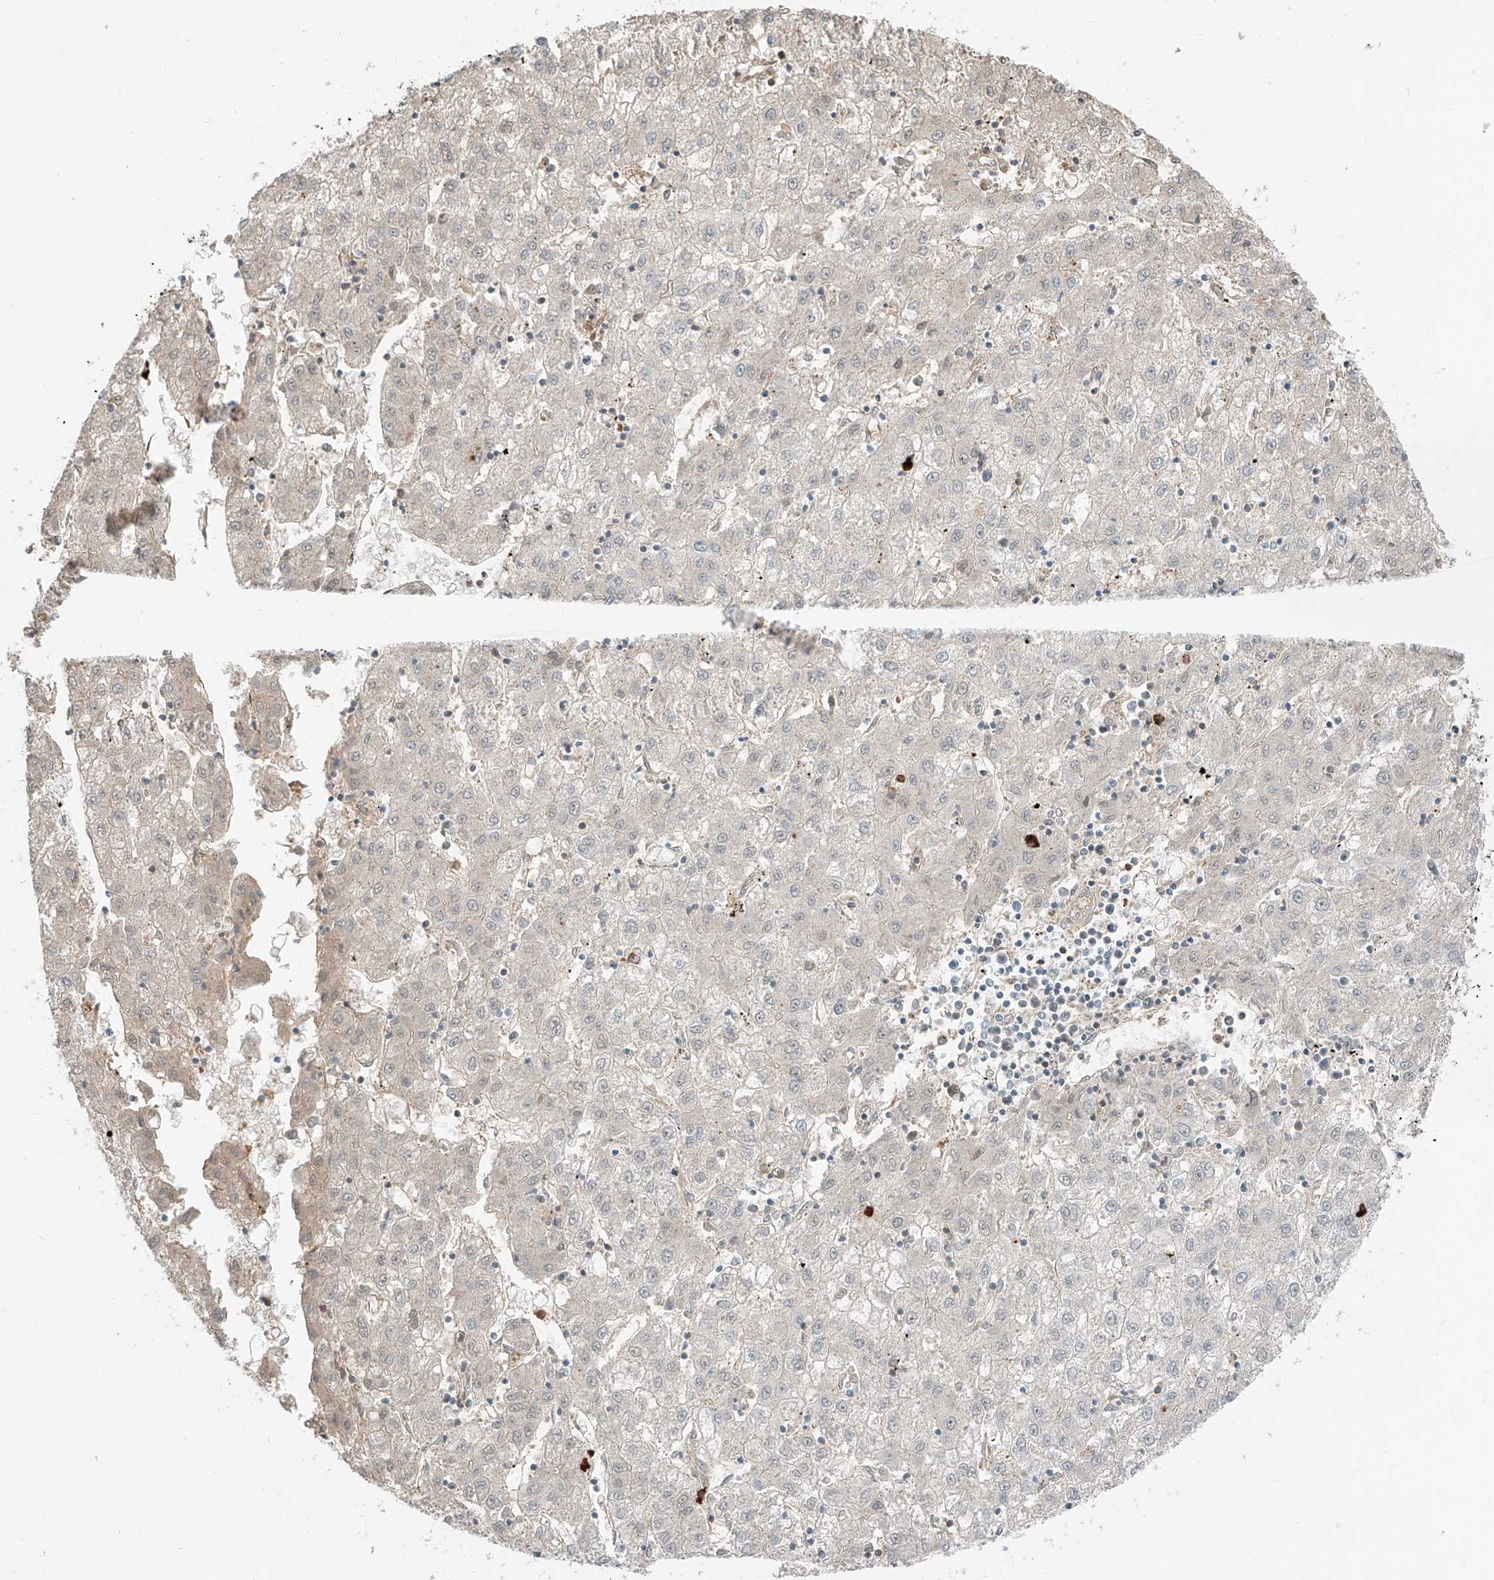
{"staining": {"intensity": "negative", "quantity": "none", "location": "none"}, "tissue": "liver cancer", "cell_type": "Tumor cells", "image_type": "cancer", "snomed": [{"axis": "morphology", "description": "Carcinoma, Hepatocellular, NOS"}, {"axis": "topography", "description": "Liver"}], "caption": "Immunohistochemical staining of liver hepatocellular carcinoma displays no significant staining in tumor cells.", "gene": "CEP162", "patient": {"sex": "male", "age": 72}}